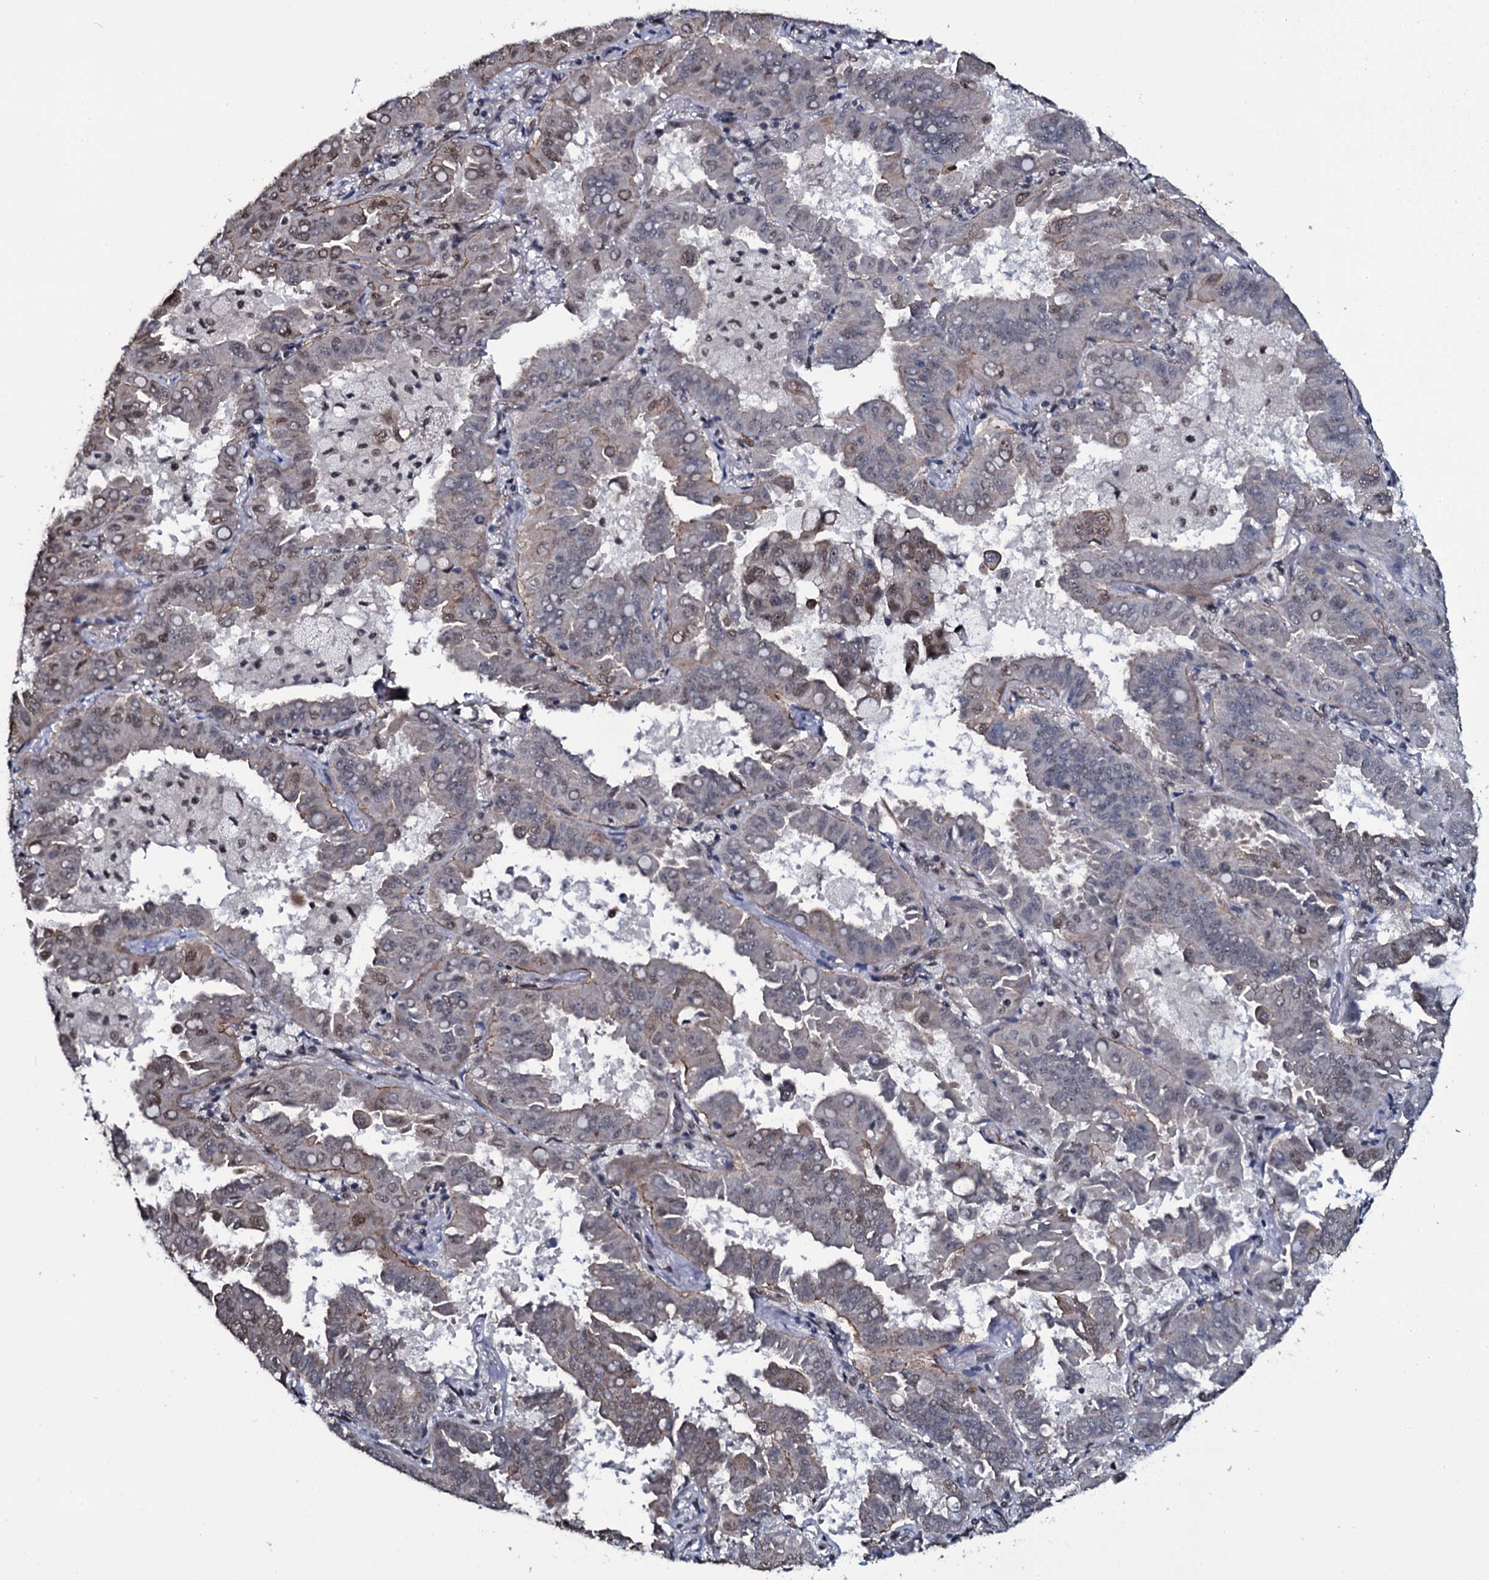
{"staining": {"intensity": "weak", "quantity": "<25%", "location": "nuclear"}, "tissue": "lung cancer", "cell_type": "Tumor cells", "image_type": "cancer", "snomed": [{"axis": "morphology", "description": "Adenocarcinoma, NOS"}, {"axis": "topography", "description": "Lung"}], "caption": "The photomicrograph reveals no staining of tumor cells in lung adenocarcinoma.", "gene": "SH2D4B", "patient": {"sex": "male", "age": 64}}